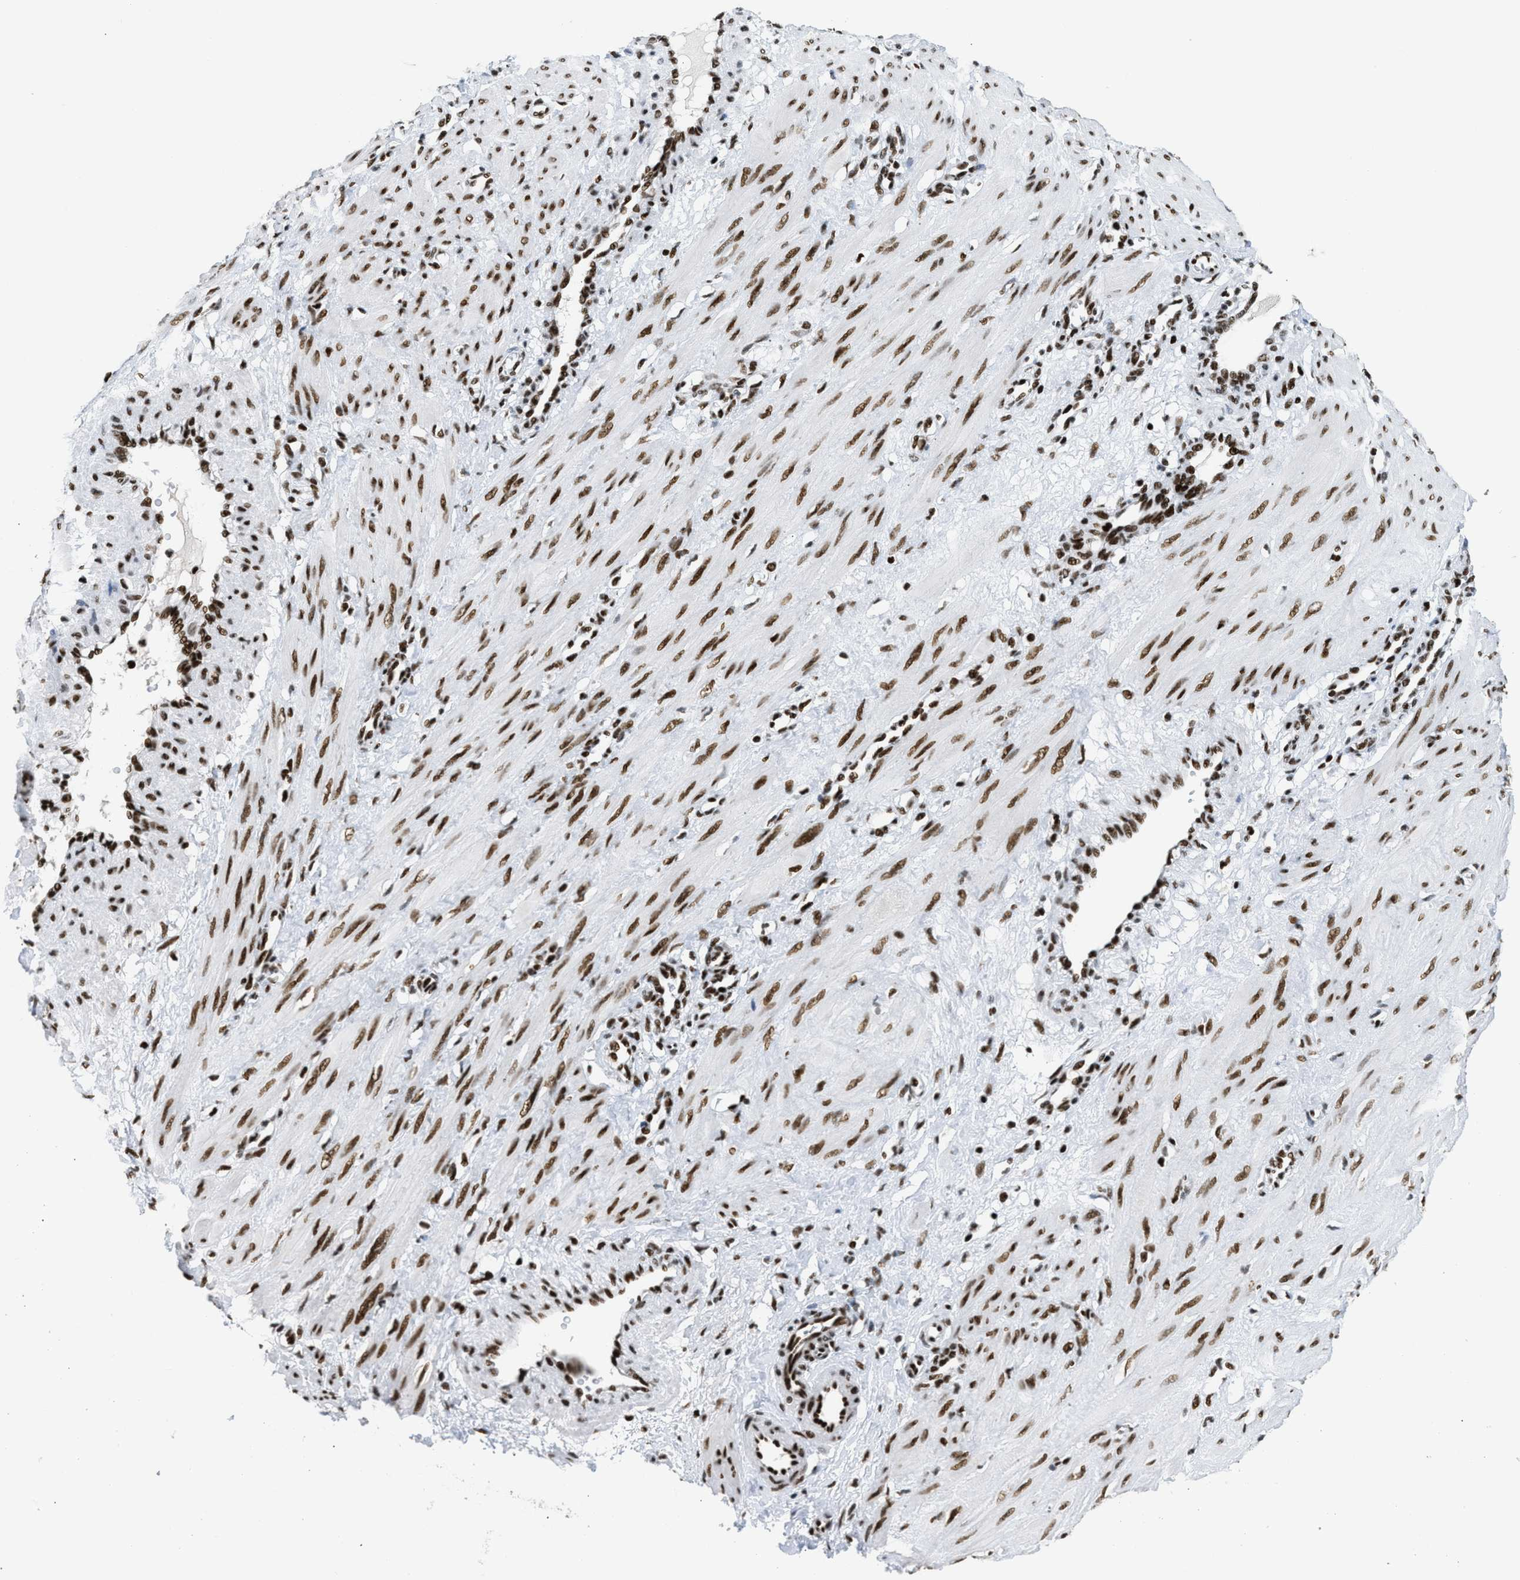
{"staining": {"intensity": "strong", "quantity": ">75%", "location": "nuclear"}, "tissue": "smooth muscle", "cell_type": "Smooth muscle cells", "image_type": "normal", "snomed": [{"axis": "morphology", "description": "Normal tissue, NOS"}, {"axis": "topography", "description": "Endometrium"}], "caption": "High-magnification brightfield microscopy of normal smooth muscle stained with DAB (brown) and counterstained with hematoxylin (blue). smooth muscle cells exhibit strong nuclear staining is present in about>75% of cells.", "gene": "PIF1", "patient": {"sex": "female", "age": 33}}